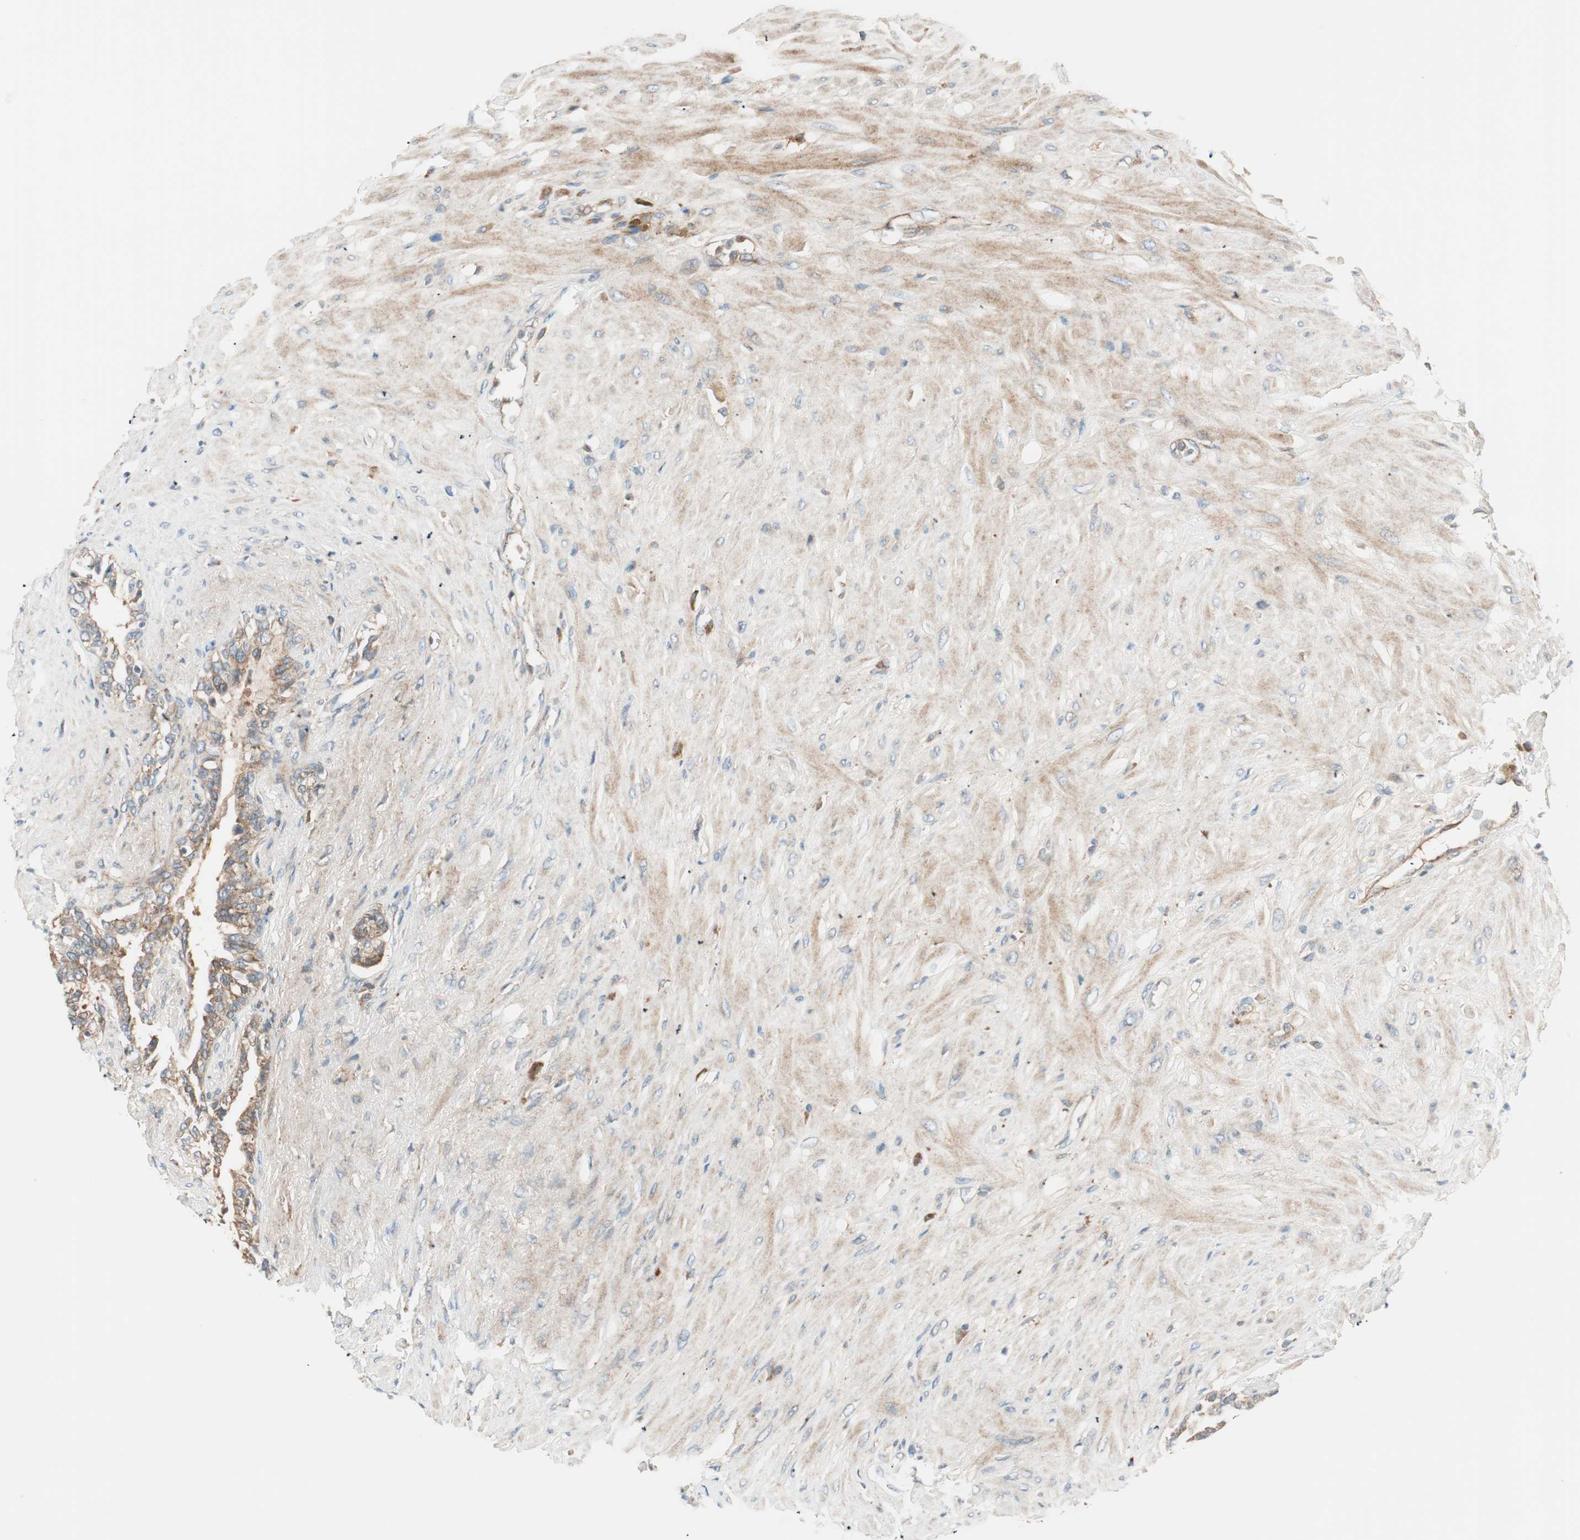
{"staining": {"intensity": "moderate", "quantity": ">75%", "location": "cytoplasmic/membranous"}, "tissue": "seminal vesicle", "cell_type": "Glandular cells", "image_type": "normal", "snomed": [{"axis": "morphology", "description": "Normal tissue, NOS"}, {"axis": "topography", "description": "Seminal veicle"}], "caption": "DAB (3,3'-diaminobenzidine) immunohistochemical staining of unremarkable seminal vesicle shows moderate cytoplasmic/membranous protein positivity in about >75% of glandular cells. The staining is performed using DAB brown chromogen to label protein expression. The nuclei are counter-stained blue using hematoxylin.", "gene": "ABI1", "patient": {"sex": "male", "age": 61}}